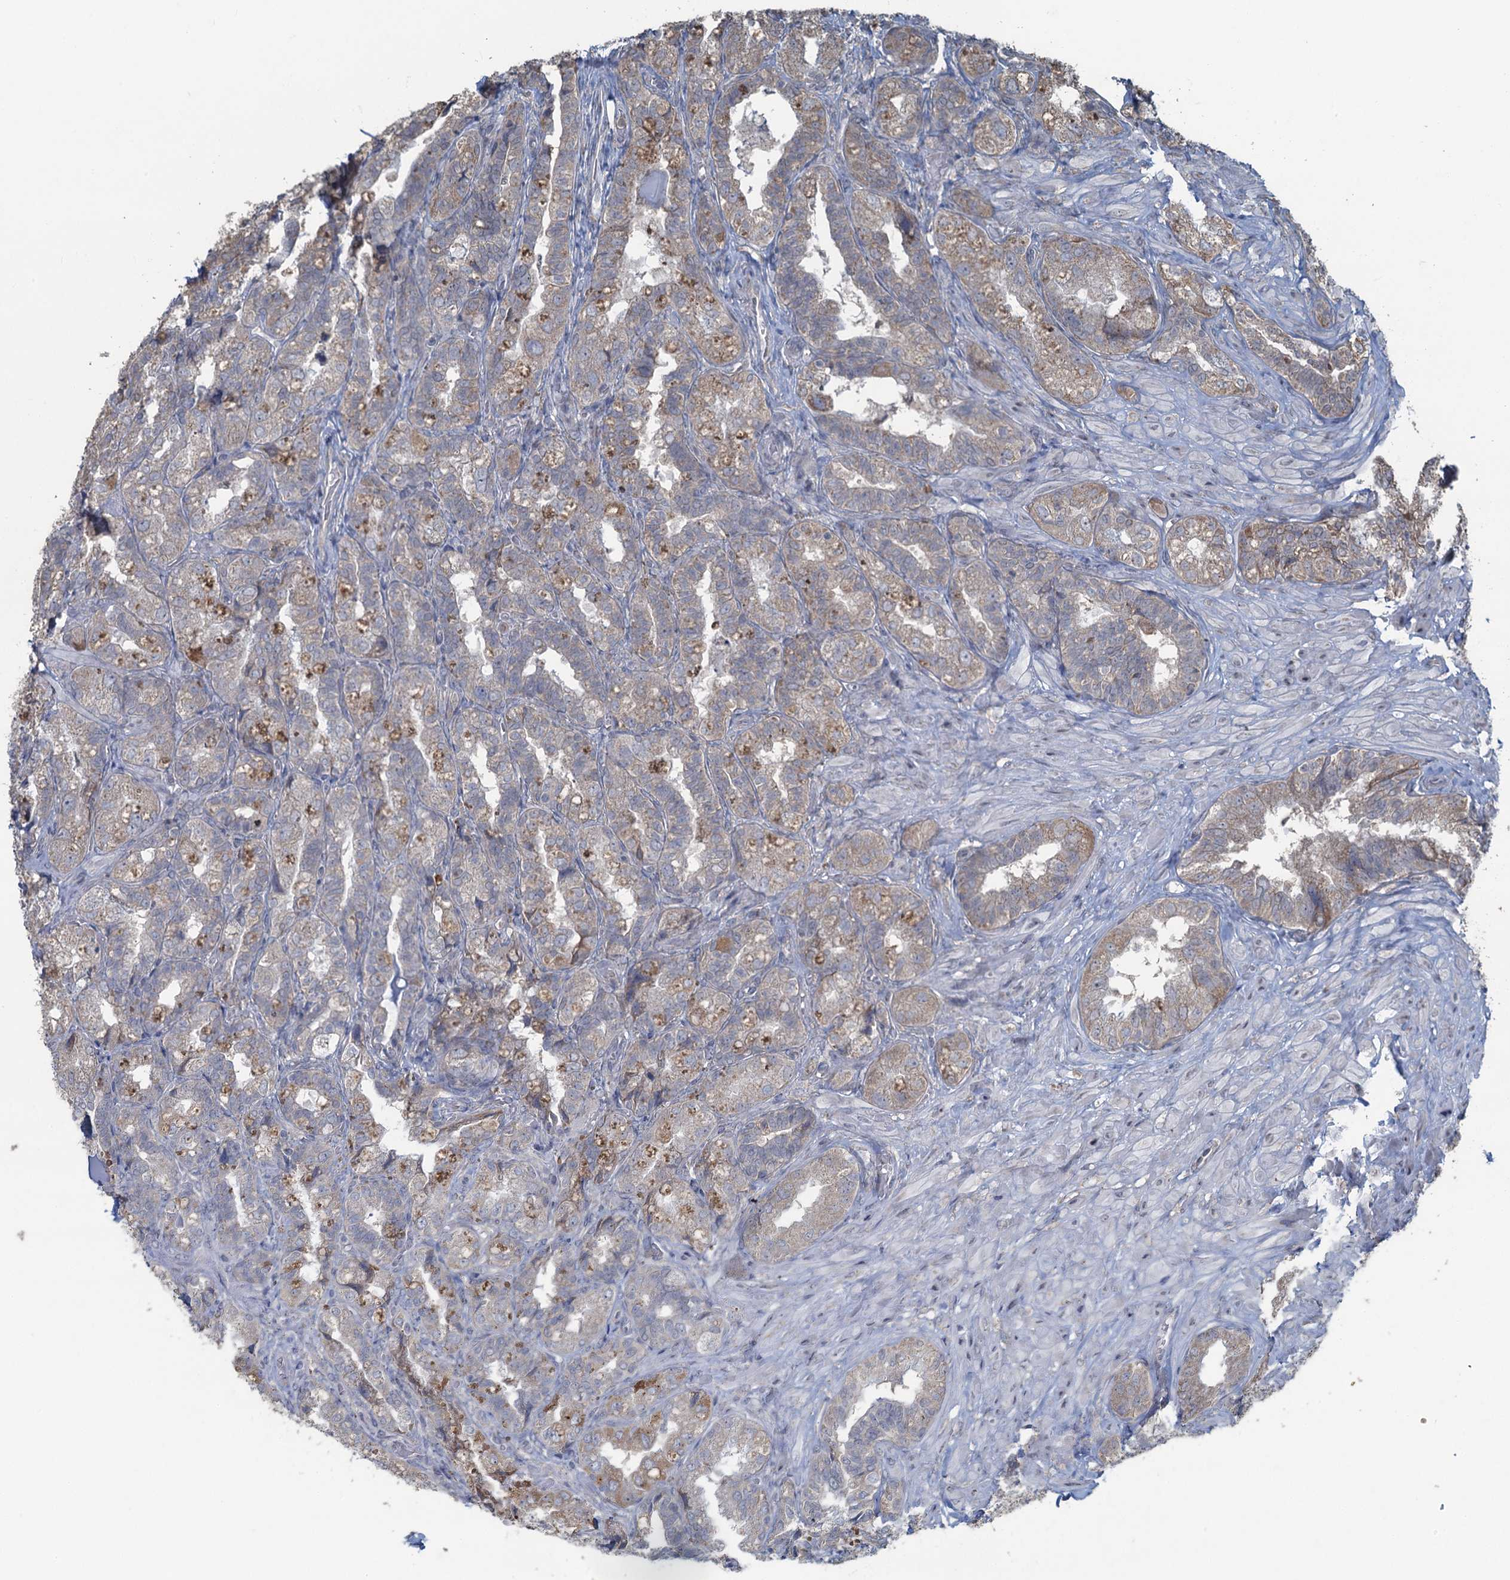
{"staining": {"intensity": "weak", "quantity": "25%-75%", "location": "cytoplasmic/membranous"}, "tissue": "seminal vesicle", "cell_type": "Glandular cells", "image_type": "normal", "snomed": [{"axis": "morphology", "description": "Normal tissue, NOS"}, {"axis": "topography", "description": "Prostate and seminal vesicle, NOS"}, {"axis": "topography", "description": "Prostate"}, {"axis": "topography", "description": "Seminal veicle"}], "caption": "This photomicrograph shows immunohistochemistry (IHC) staining of unremarkable seminal vesicle, with low weak cytoplasmic/membranous staining in about 25%-75% of glandular cells.", "gene": "TEX35", "patient": {"sex": "male", "age": 67}}